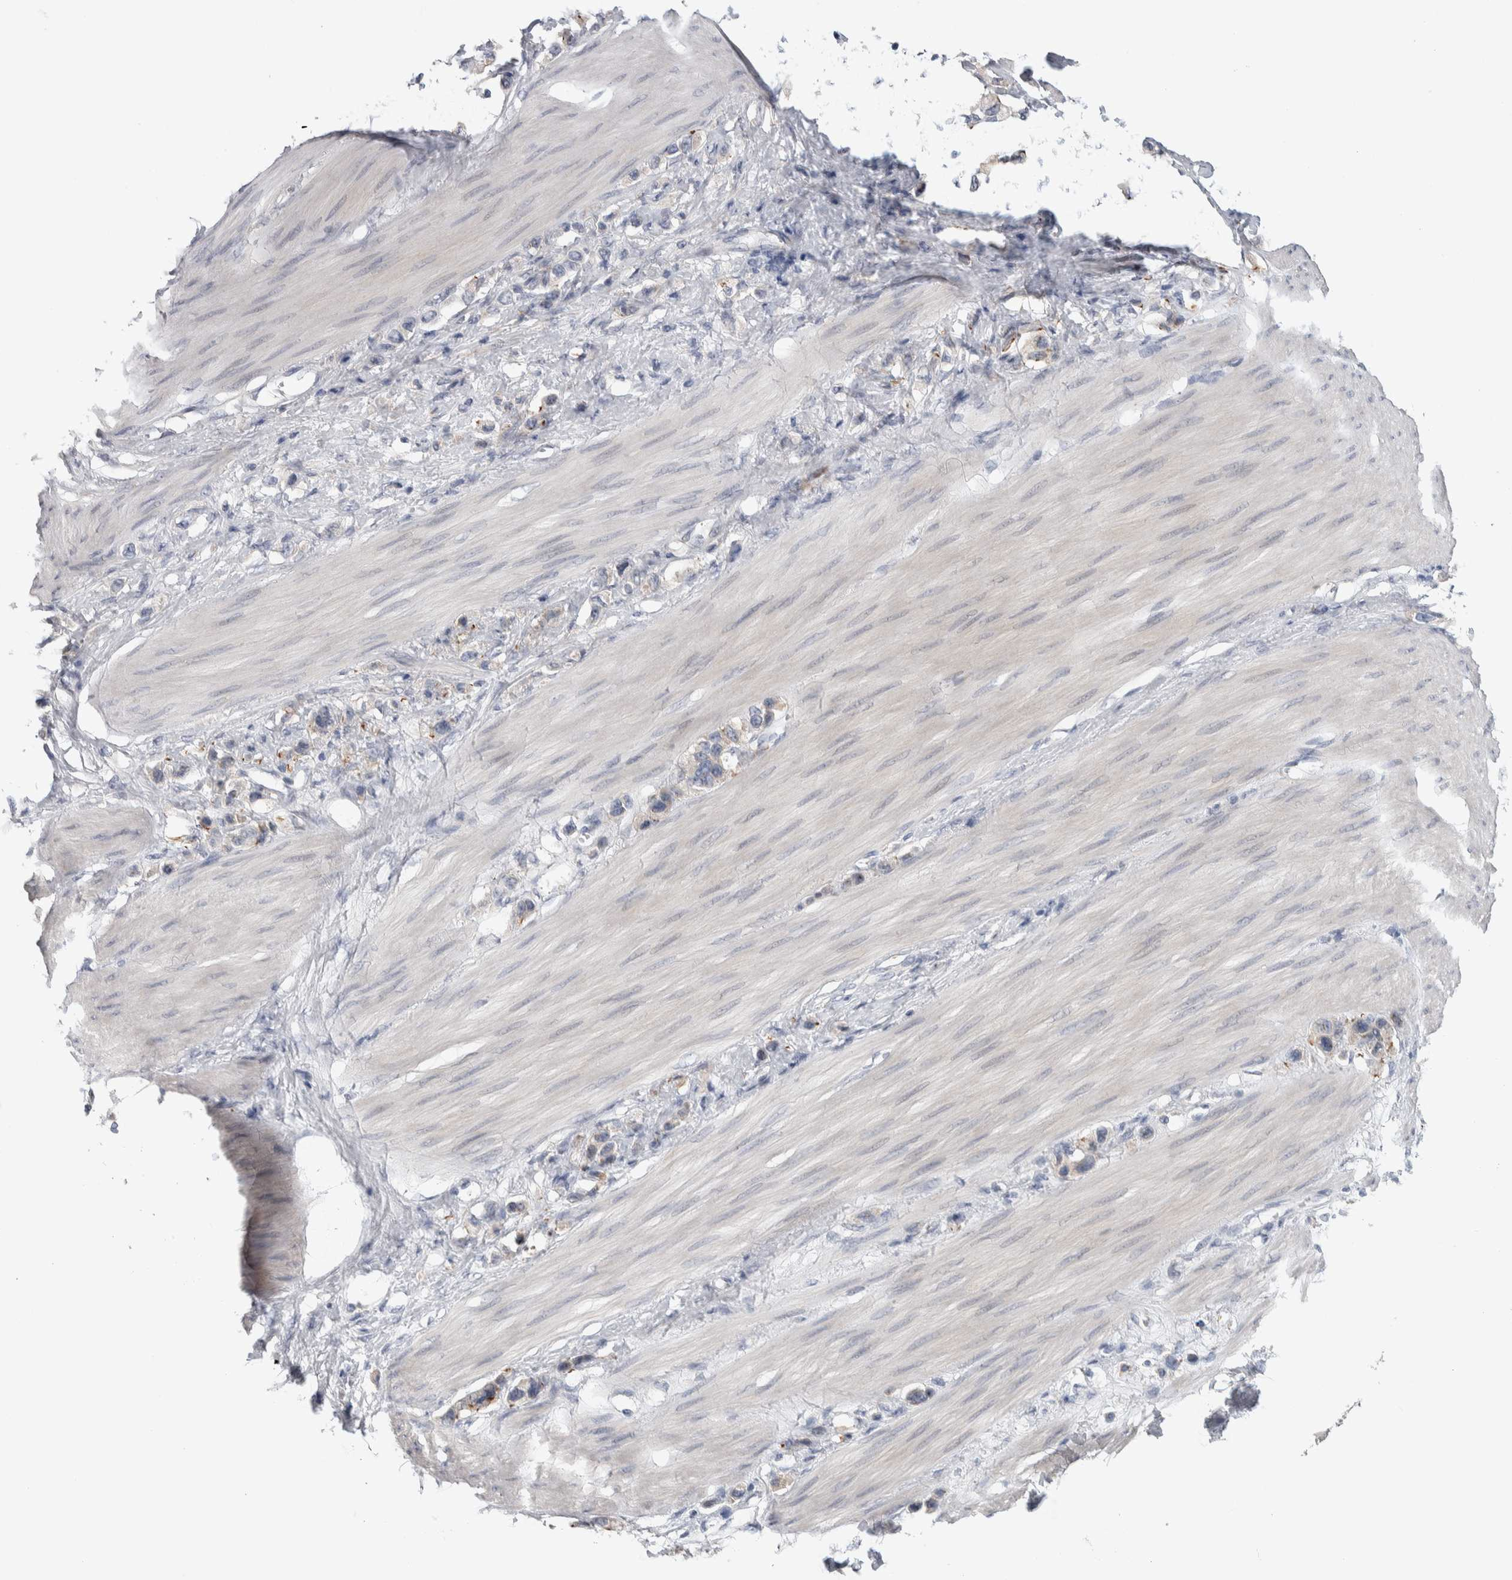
{"staining": {"intensity": "negative", "quantity": "none", "location": "none"}, "tissue": "stomach cancer", "cell_type": "Tumor cells", "image_type": "cancer", "snomed": [{"axis": "morphology", "description": "Adenocarcinoma, NOS"}, {"axis": "topography", "description": "Stomach"}], "caption": "Immunohistochemistry (IHC) photomicrograph of neoplastic tissue: human adenocarcinoma (stomach) stained with DAB (3,3'-diaminobenzidine) reveals no significant protein expression in tumor cells.", "gene": "IBTK", "patient": {"sex": "female", "age": 65}}